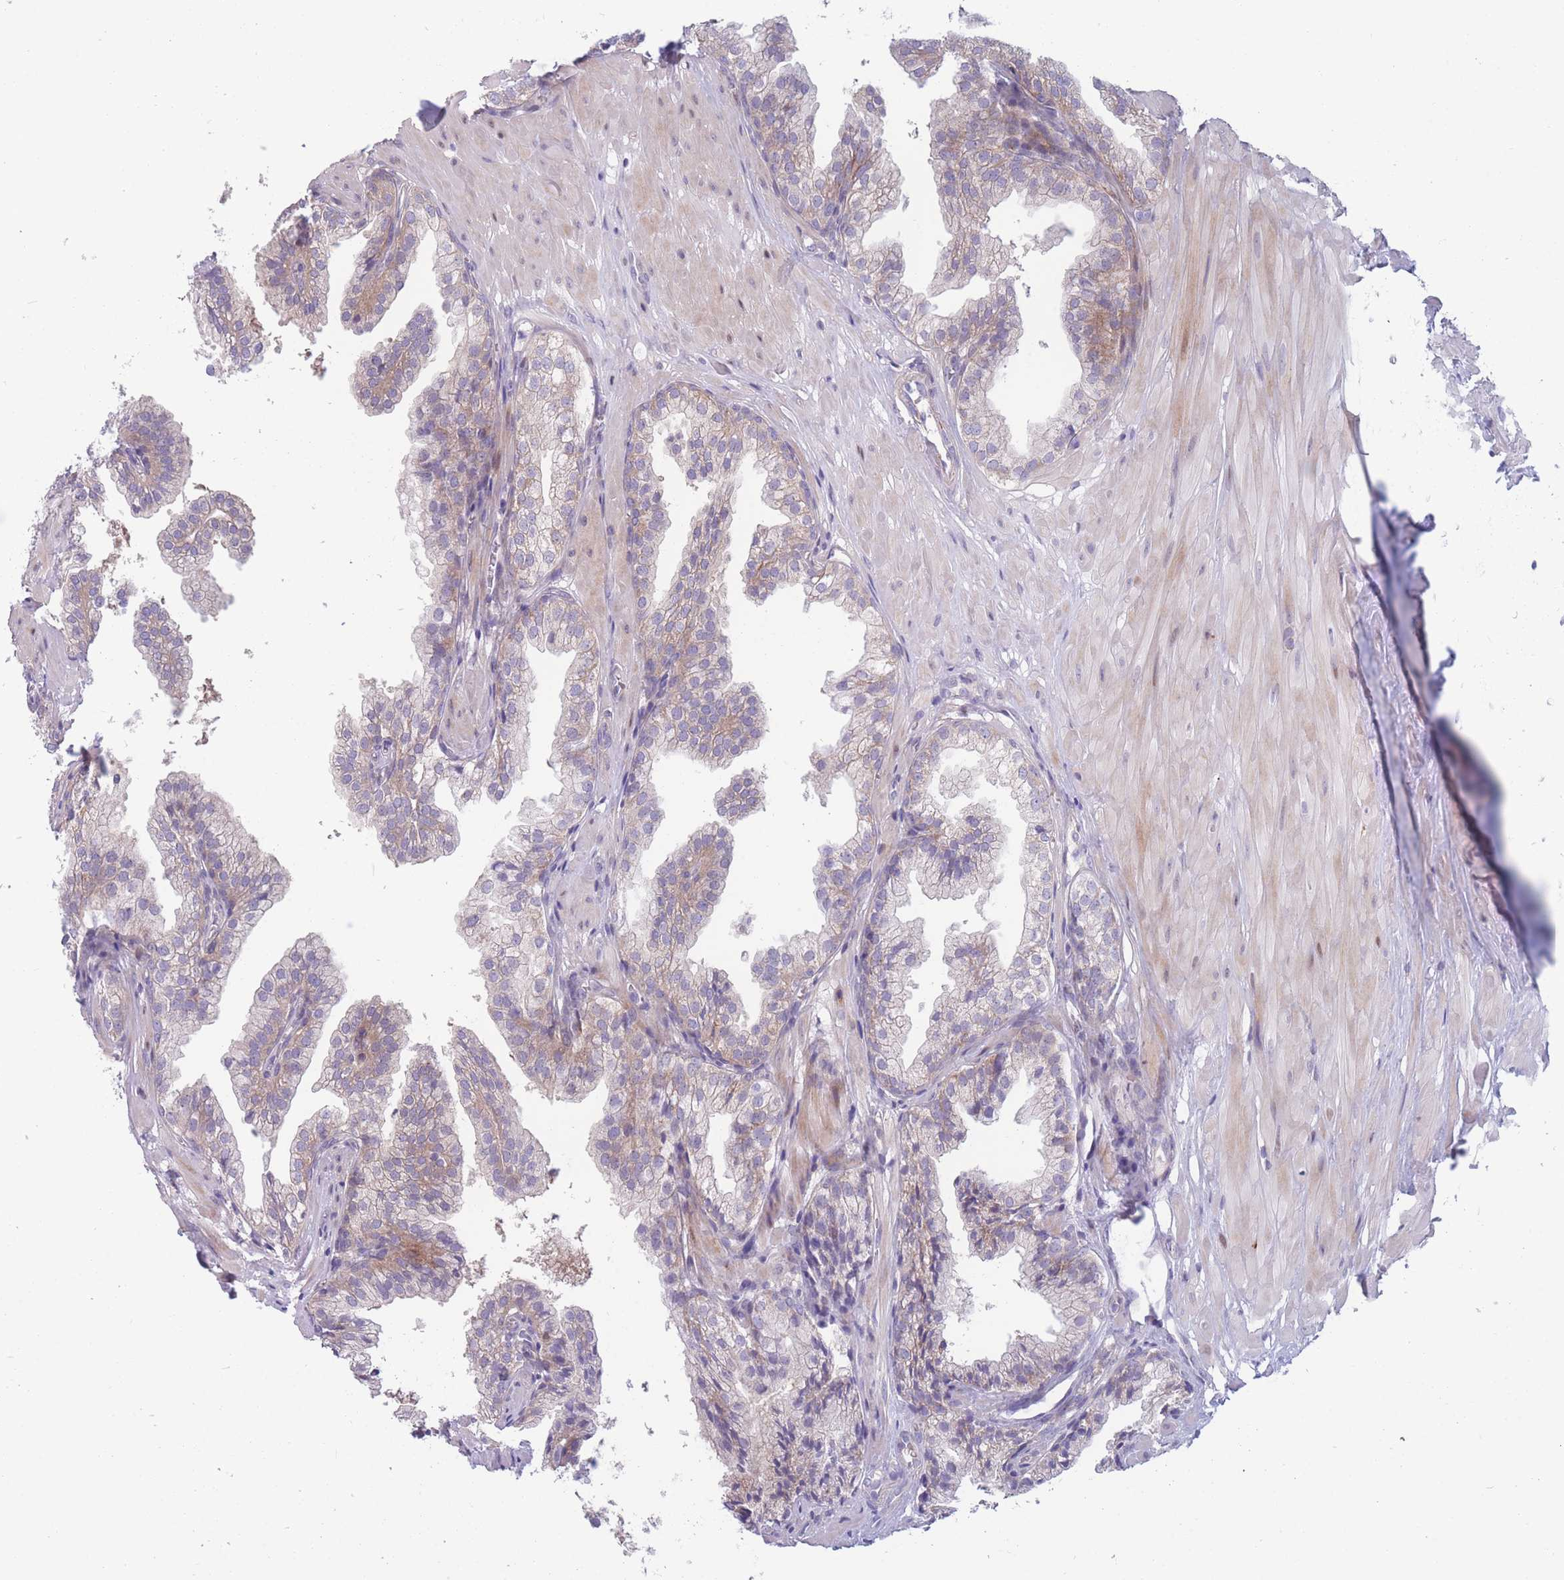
{"staining": {"intensity": "weak", "quantity": "25%-75%", "location": "cytoplasmic/membranous"}, "tissue": "prostate", "cell_type": "Glandular cells", "image_type": "normal", "snomed": [{"axis": "morphology", "description": "Normal tissue, NOS"}, {"axis": "topography", "description": "Prostate"}, {"axis": "topography", "description": "Peripheral nerve tissue"}], "caption": "Protein expression by IHC shows weak cytoplasmic/membranous positivity in about 25%-75% of glandular cells in benign prostate. The staining was performed using DAB to visualize the protein expression in brown, while the nuclei were stained in blue with hematoxylin (Magnification: 20x).", "gene": "PDE4A", "patient": {"sex": "male", "age": 55}}